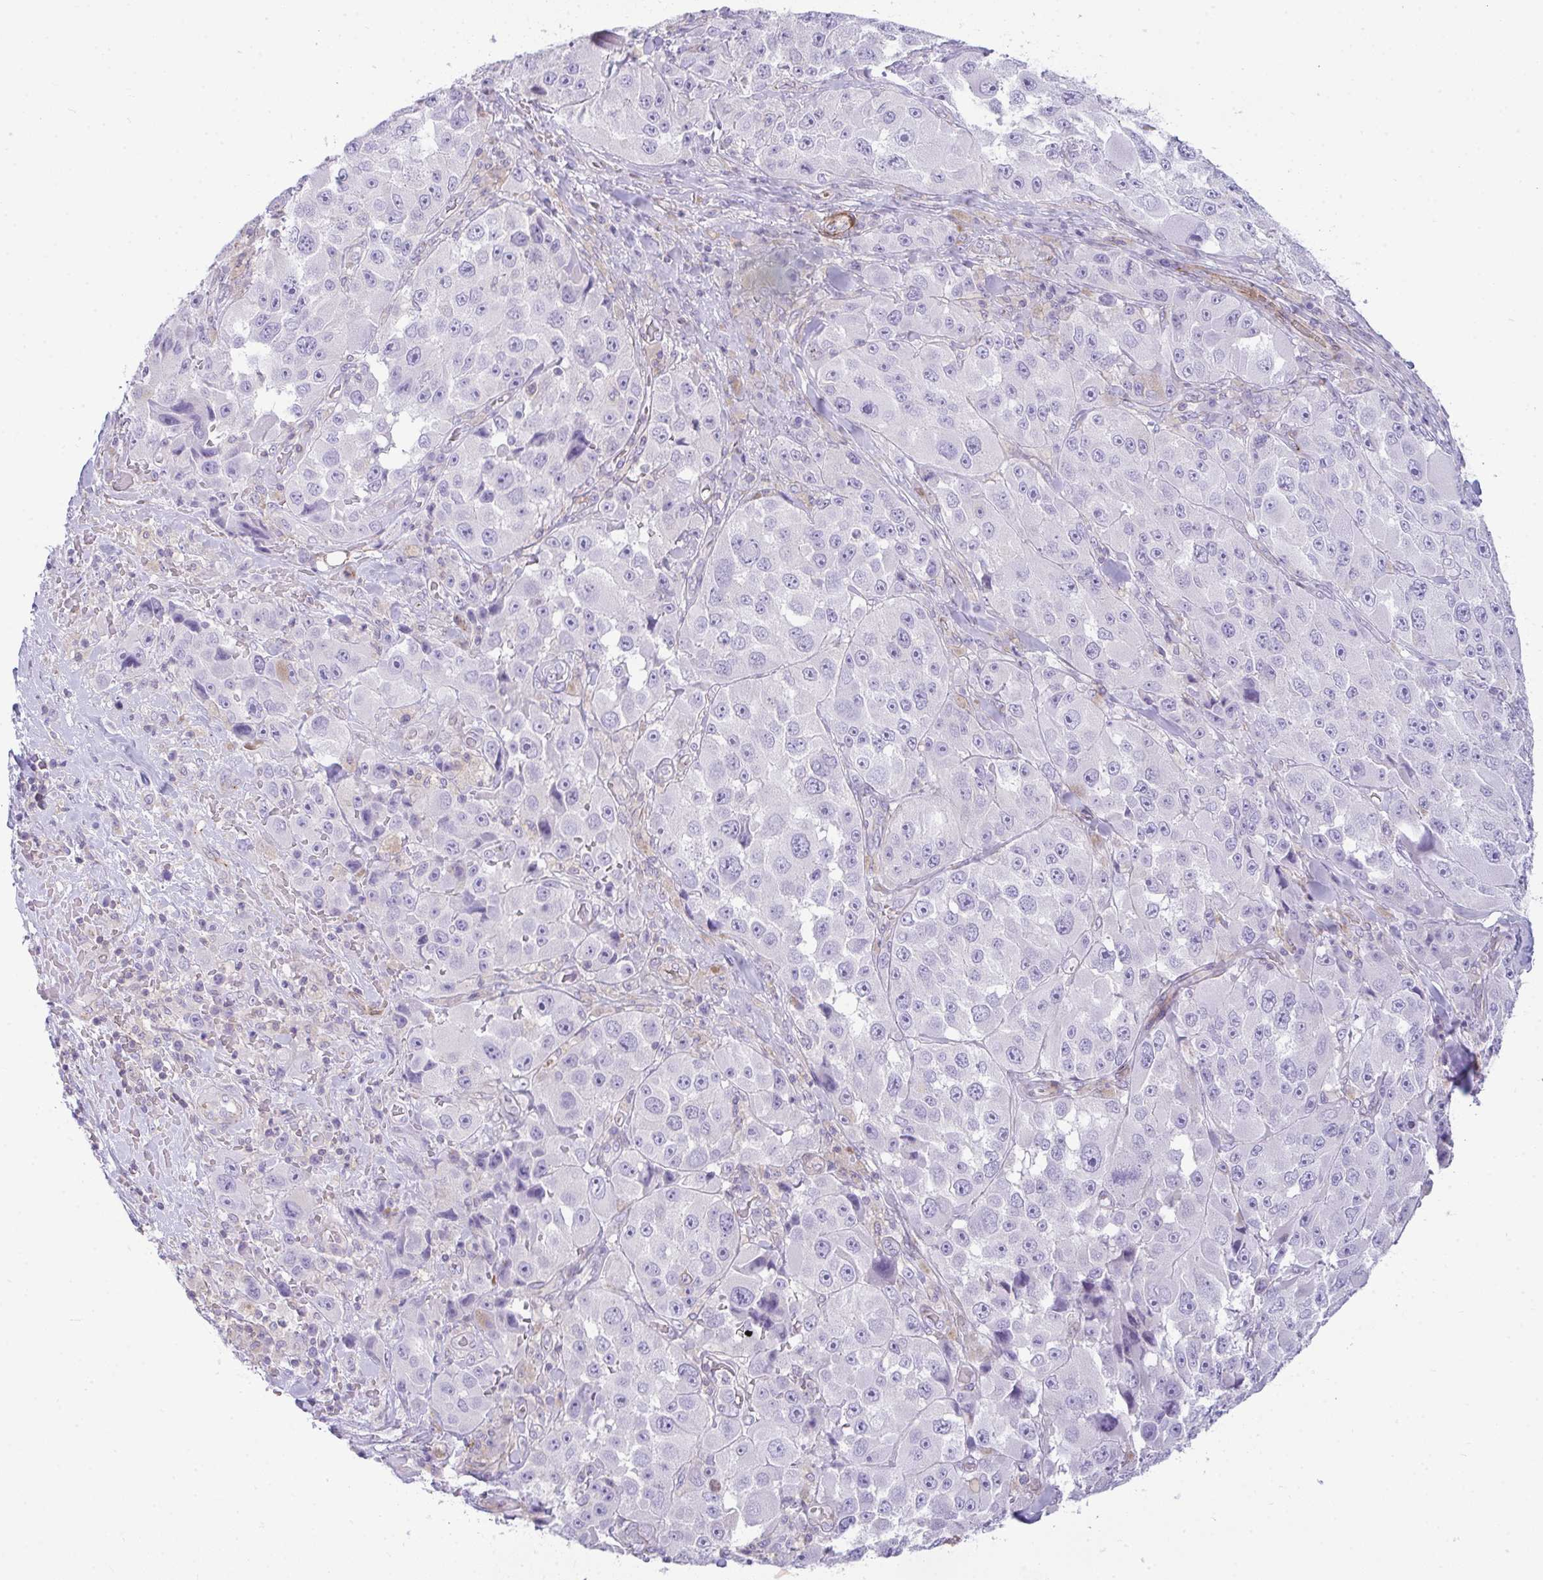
{"staining": {"intensity": "negative", "quantity": "none", "location": "none"}, "tissue": "melanoma", "cell_type": "Tumor cells", "image_type": "cancer", "snomed": [{"axis": "morphology", "description": "Malignant melanoma, Metastatic site"}, {"axis": "topography", "description": "Lymph node"}], "caption": "A high-resolution photomicrograph shows immunohistochemistry staining of melanoma, which displays no significant positivity in tumor cells.", "gene": "CDRT15", "patient": {"sex": "male", "age": 62}}